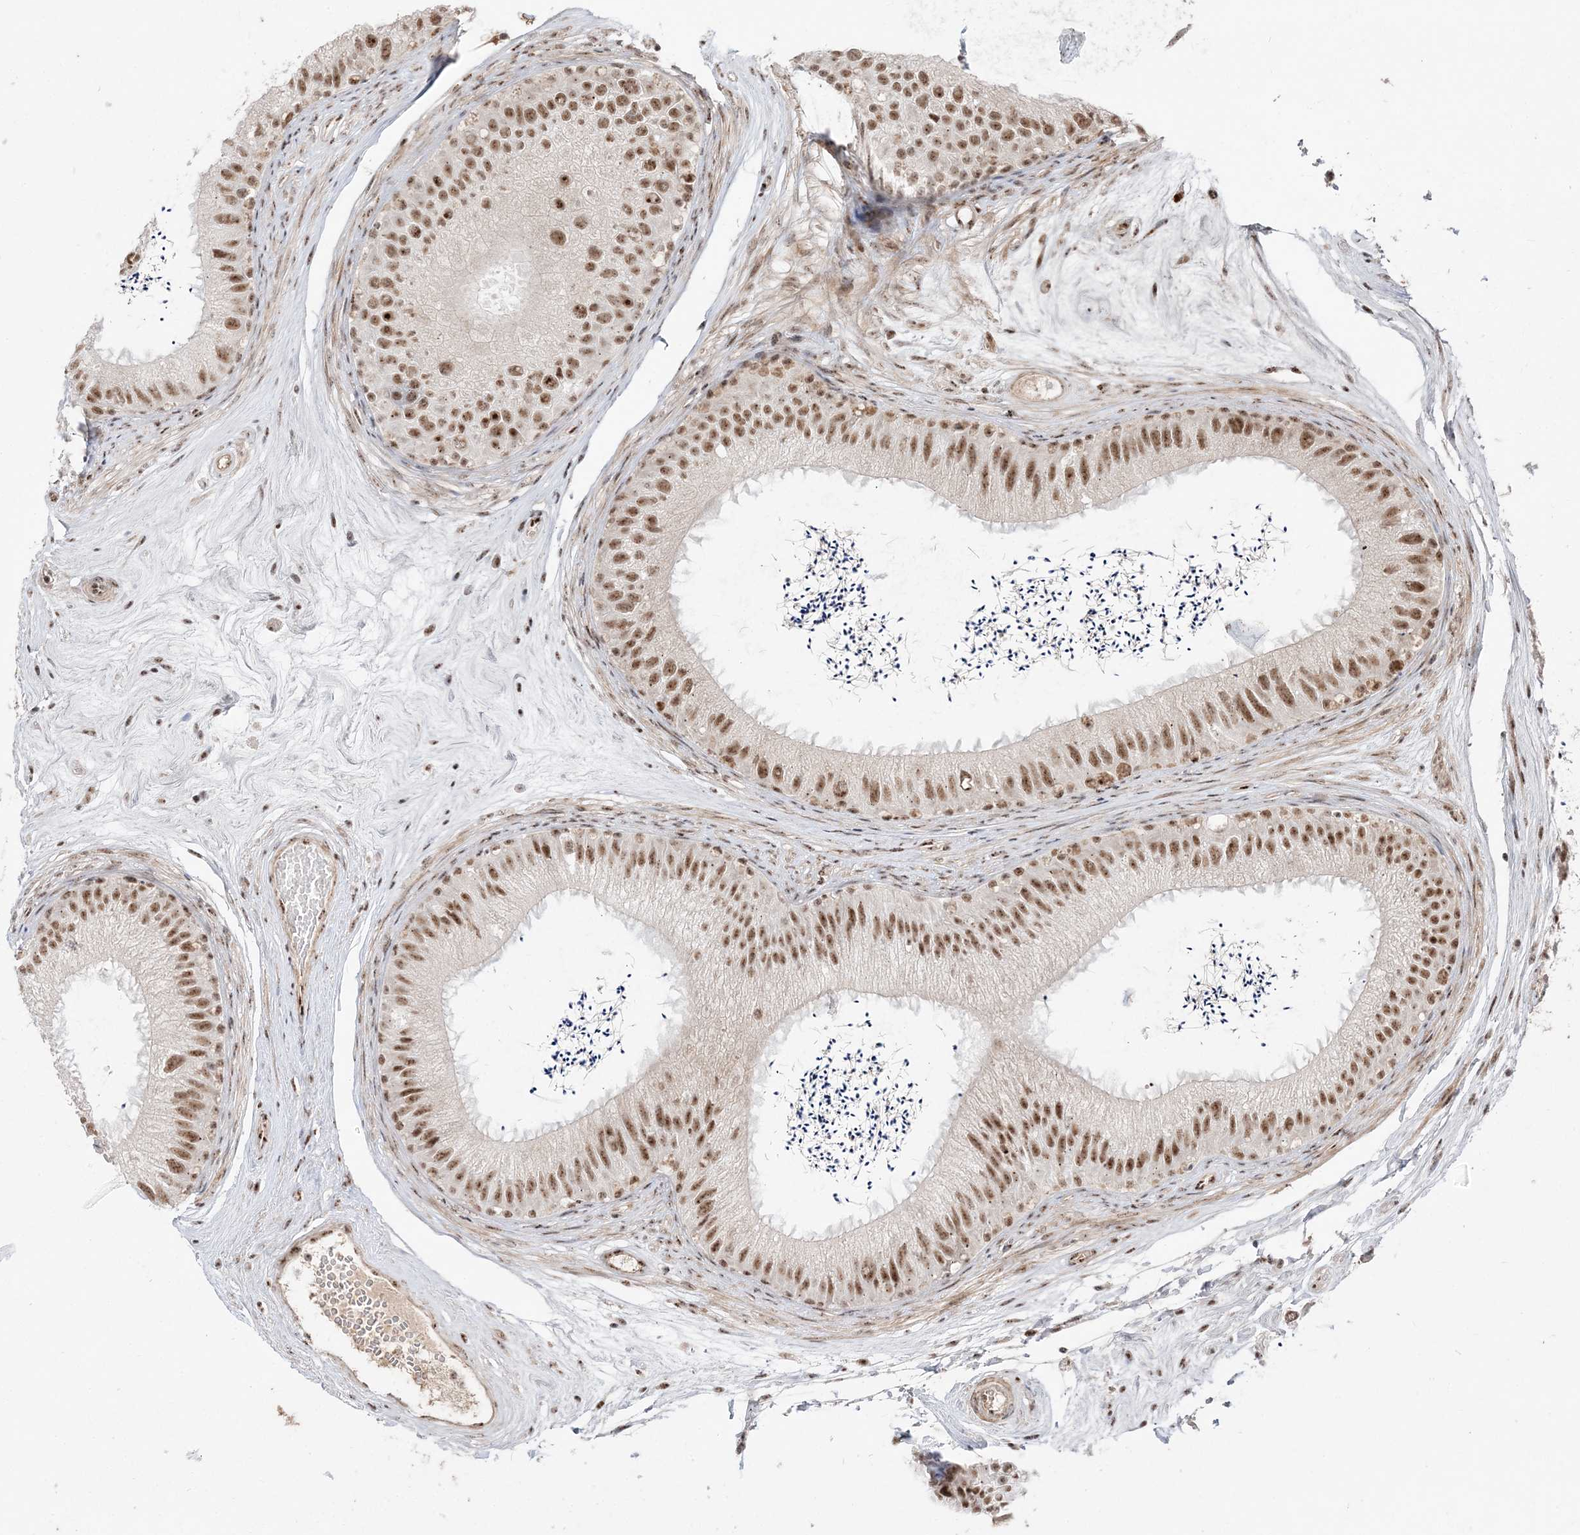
{"staining": {"intensity": "moderate", "quantity": ">75%", "location": "nuclear"}, "tissue": "epididymis", "cell_type": "Glandular cells", "image_type": "normal", "snomed": [{"axis": "morphology", "description": "Normal tissue, NOS"}, {"axis": "topography", "description": "Epididymis"}], "caption": "DAB immunohistochemical staining of normal epididymis shows moderate nuclear protein positivity in approximately >75% of glandular cells.", "gene": "RBM17", "patient": {"sex": "male", "age": 77}}